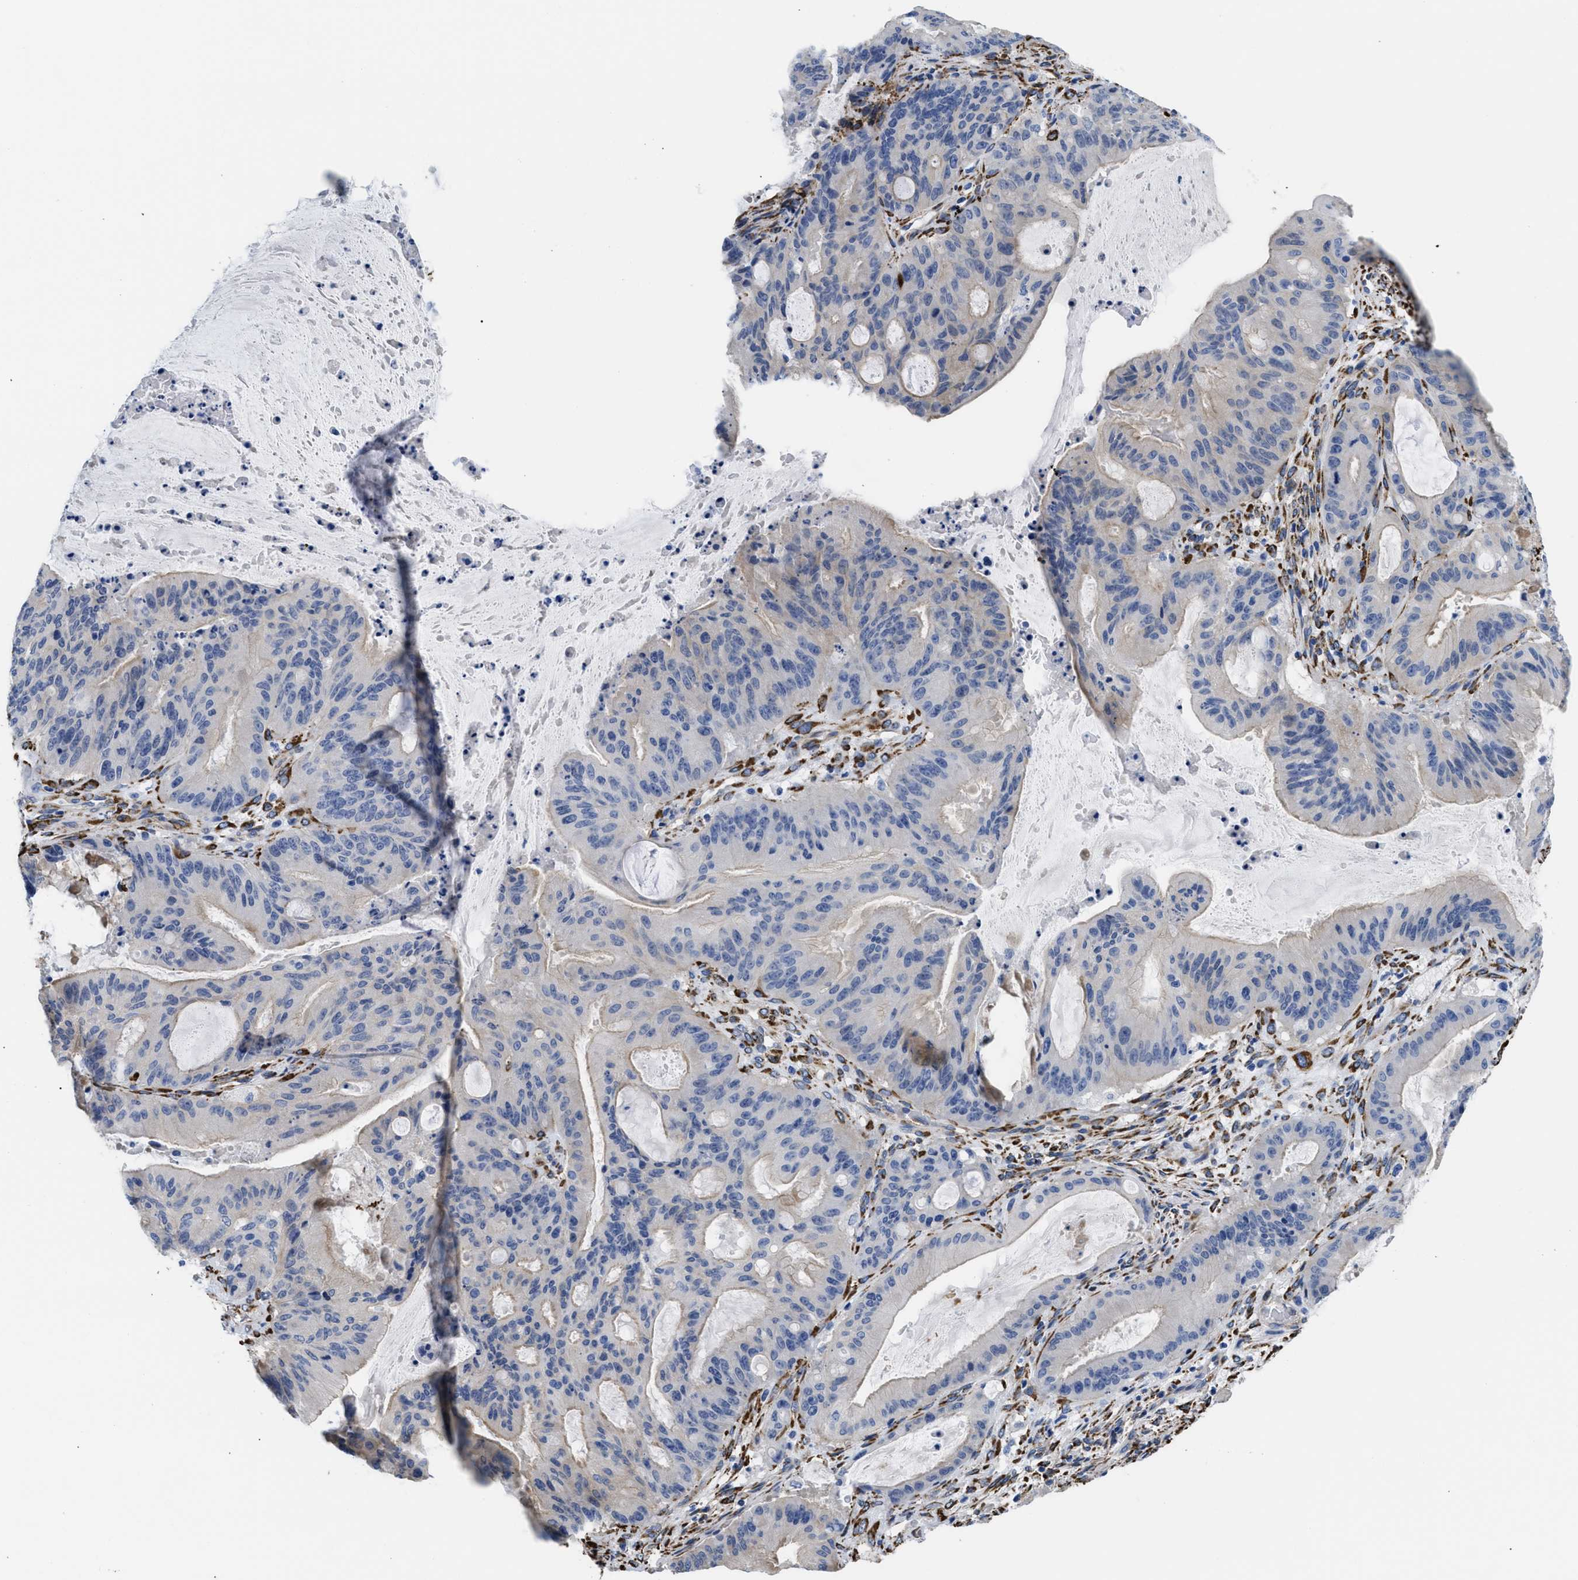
{"staining": {"intensity": "negative", "quantity": "none", "location": "none"}, "tissue": "liver cancer", "cell_type": "Tumor cells", "image_type": "cancer", "snomed": [{"axis": "morphology", "description": "Normal tissue, NOS"}, {"axis": "morphology", "description": "Cholangiocarcinoma"}, {"axis": "topography", "description": "Liver"}, {"axis": "topography", "description": "Peripheral nerve tissue"}], "caption": "Tumor cells show no significant protein expression in liver cholangiocarcinoma.", "gene": "SQLE", "patient": {"sex": "female", "age": 73}}